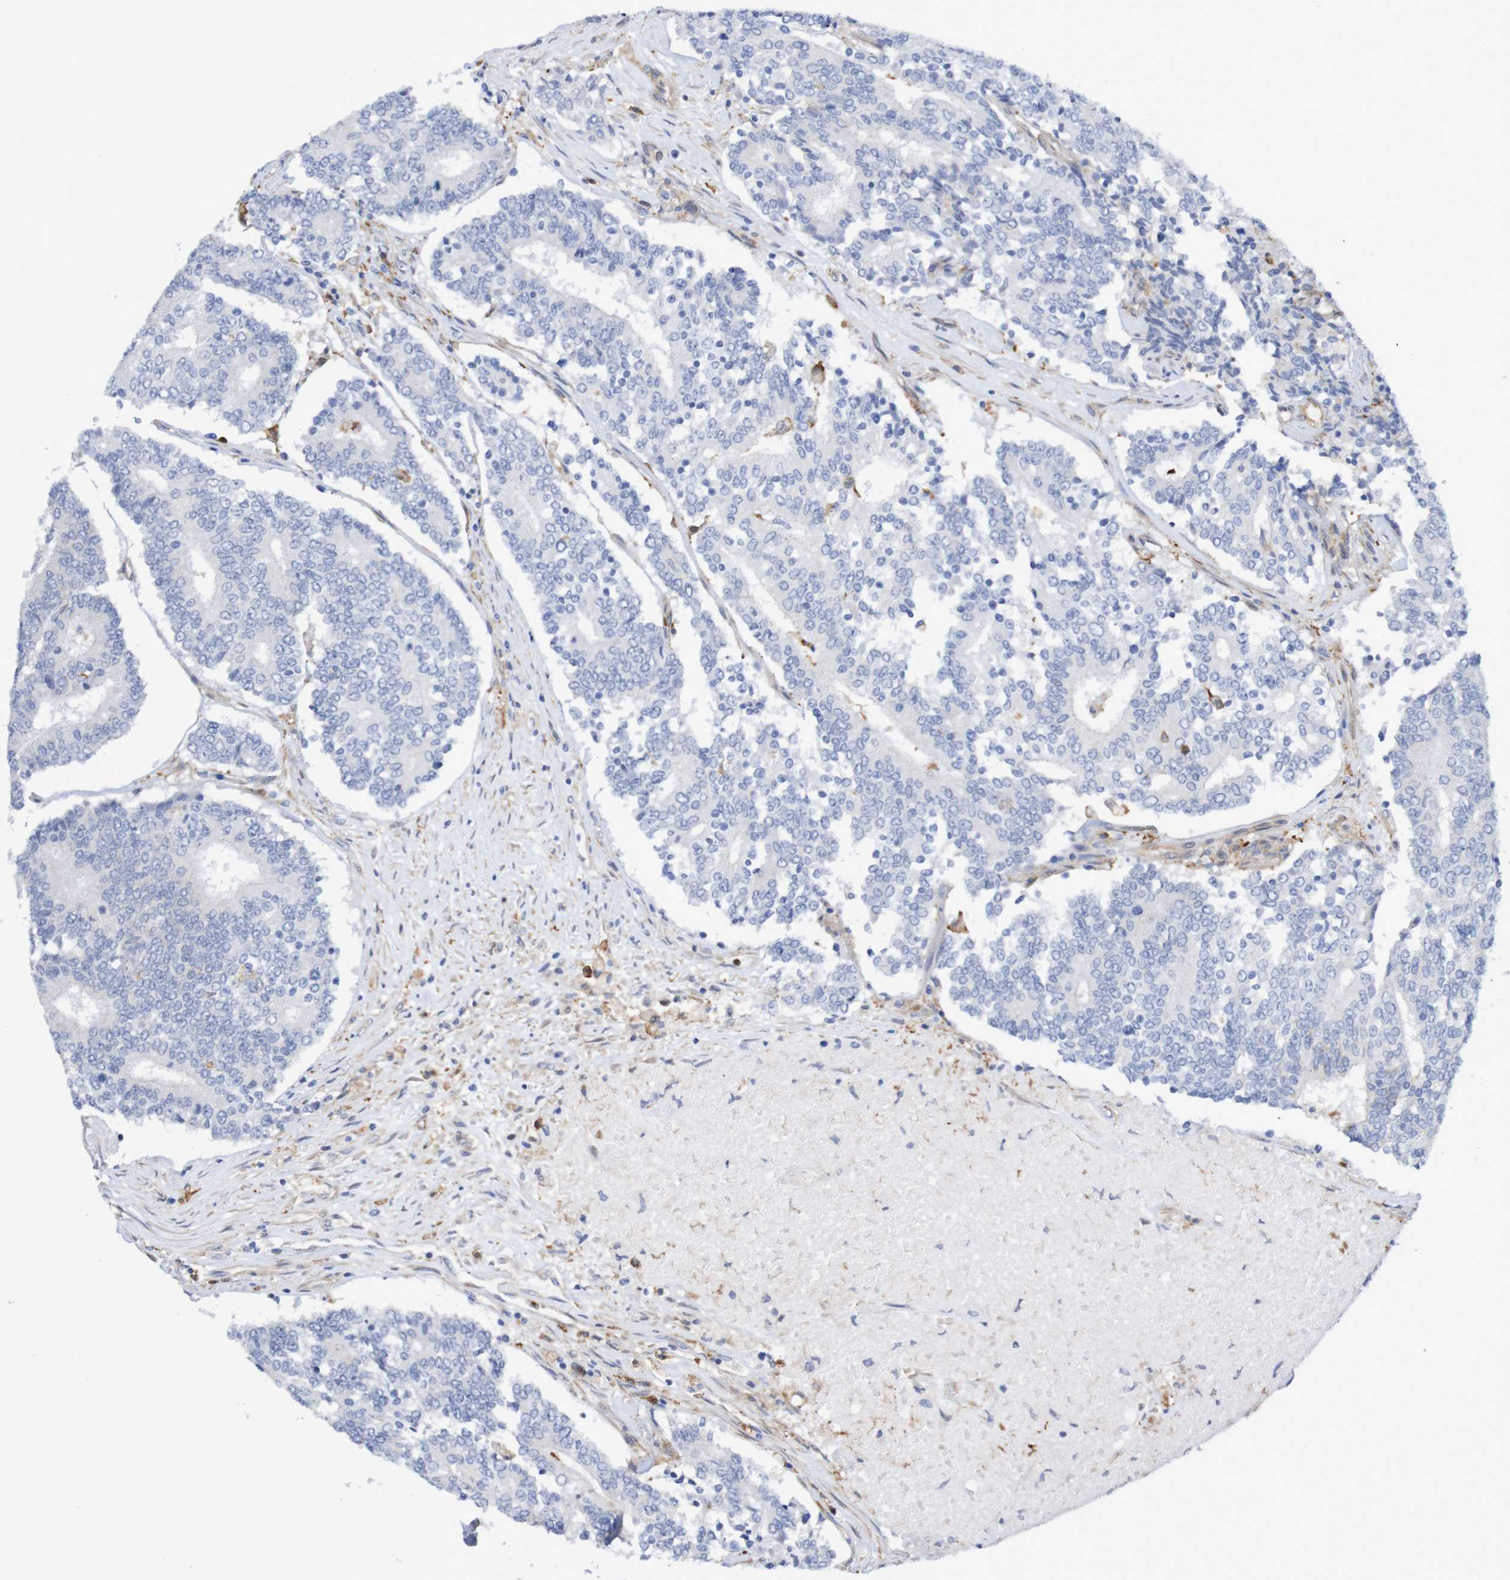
{"staining": {"intensity": "negative", "quantity": "none", "location": "none"}, "tissue": "prostate cancer", "cell_type": "Tumor cells", "image_type": "cancer", "snomed": [{"axis": "morphology", "description": "Normal tissue, NOS"}, {"axis": "morphology", "description": "Adenocarcinoma, High grade"}, {"axis": "topography", "description": "Prostate"}, {"axis": "topography", "description": "Seminal veicle"}], "caption": "Immunohistochemistry (IHC) photomicrograph of human prostate high-grade adenocarcinoma stained for a protein (brown), which reveals no expression in tumor cells.", "gene": "SCRG1", "patient": {"sex": "male", "age": 55}}